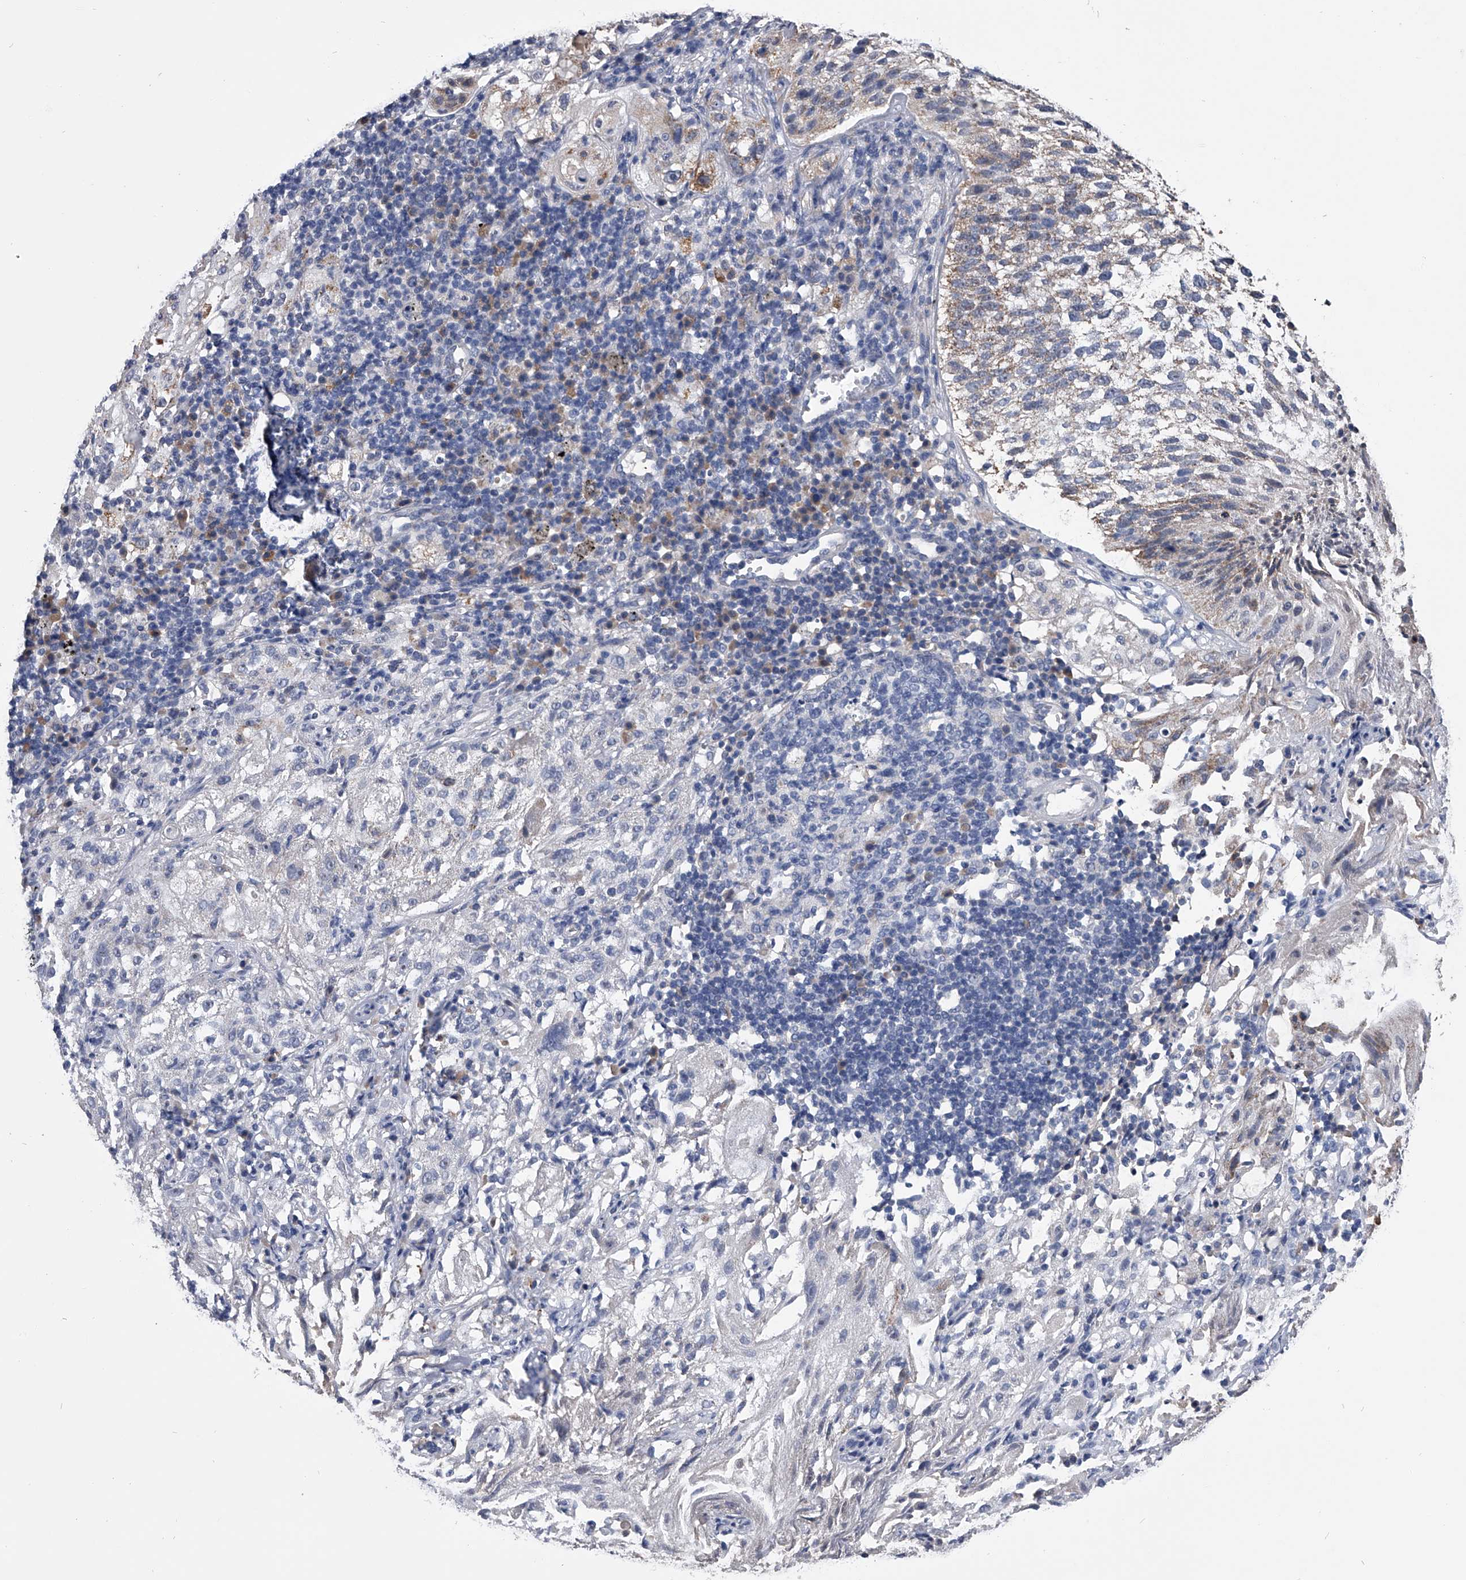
{"staining": {"intensity": "weak", "quantity": "25%-75%", "location": "cytoplasmic/membranous"}, "tissue": "lung cancer", "cell_type": "Tumor cells", "image_type": "cancer", "snomed": [{"axis": "morphology", "description": "Inflammation, NOS"}, {"axis": "morphology", "description": "Squamous cell carcinoma, NOS"}, {"axis": "topography", "description": "Lymph node"}, {"axis": "topography", "description": "Soft tissue"}, {"axis": "topography", "description": "Lung"}], "caption": "Approximately 25%-75% of tumor cells in lung cancer display weak cytoplasmic/membranous protein positivity as visualized by brown immunohistochemical staining.", "gene": "OAT", "patient": {"sex": "male", "age": 66}}